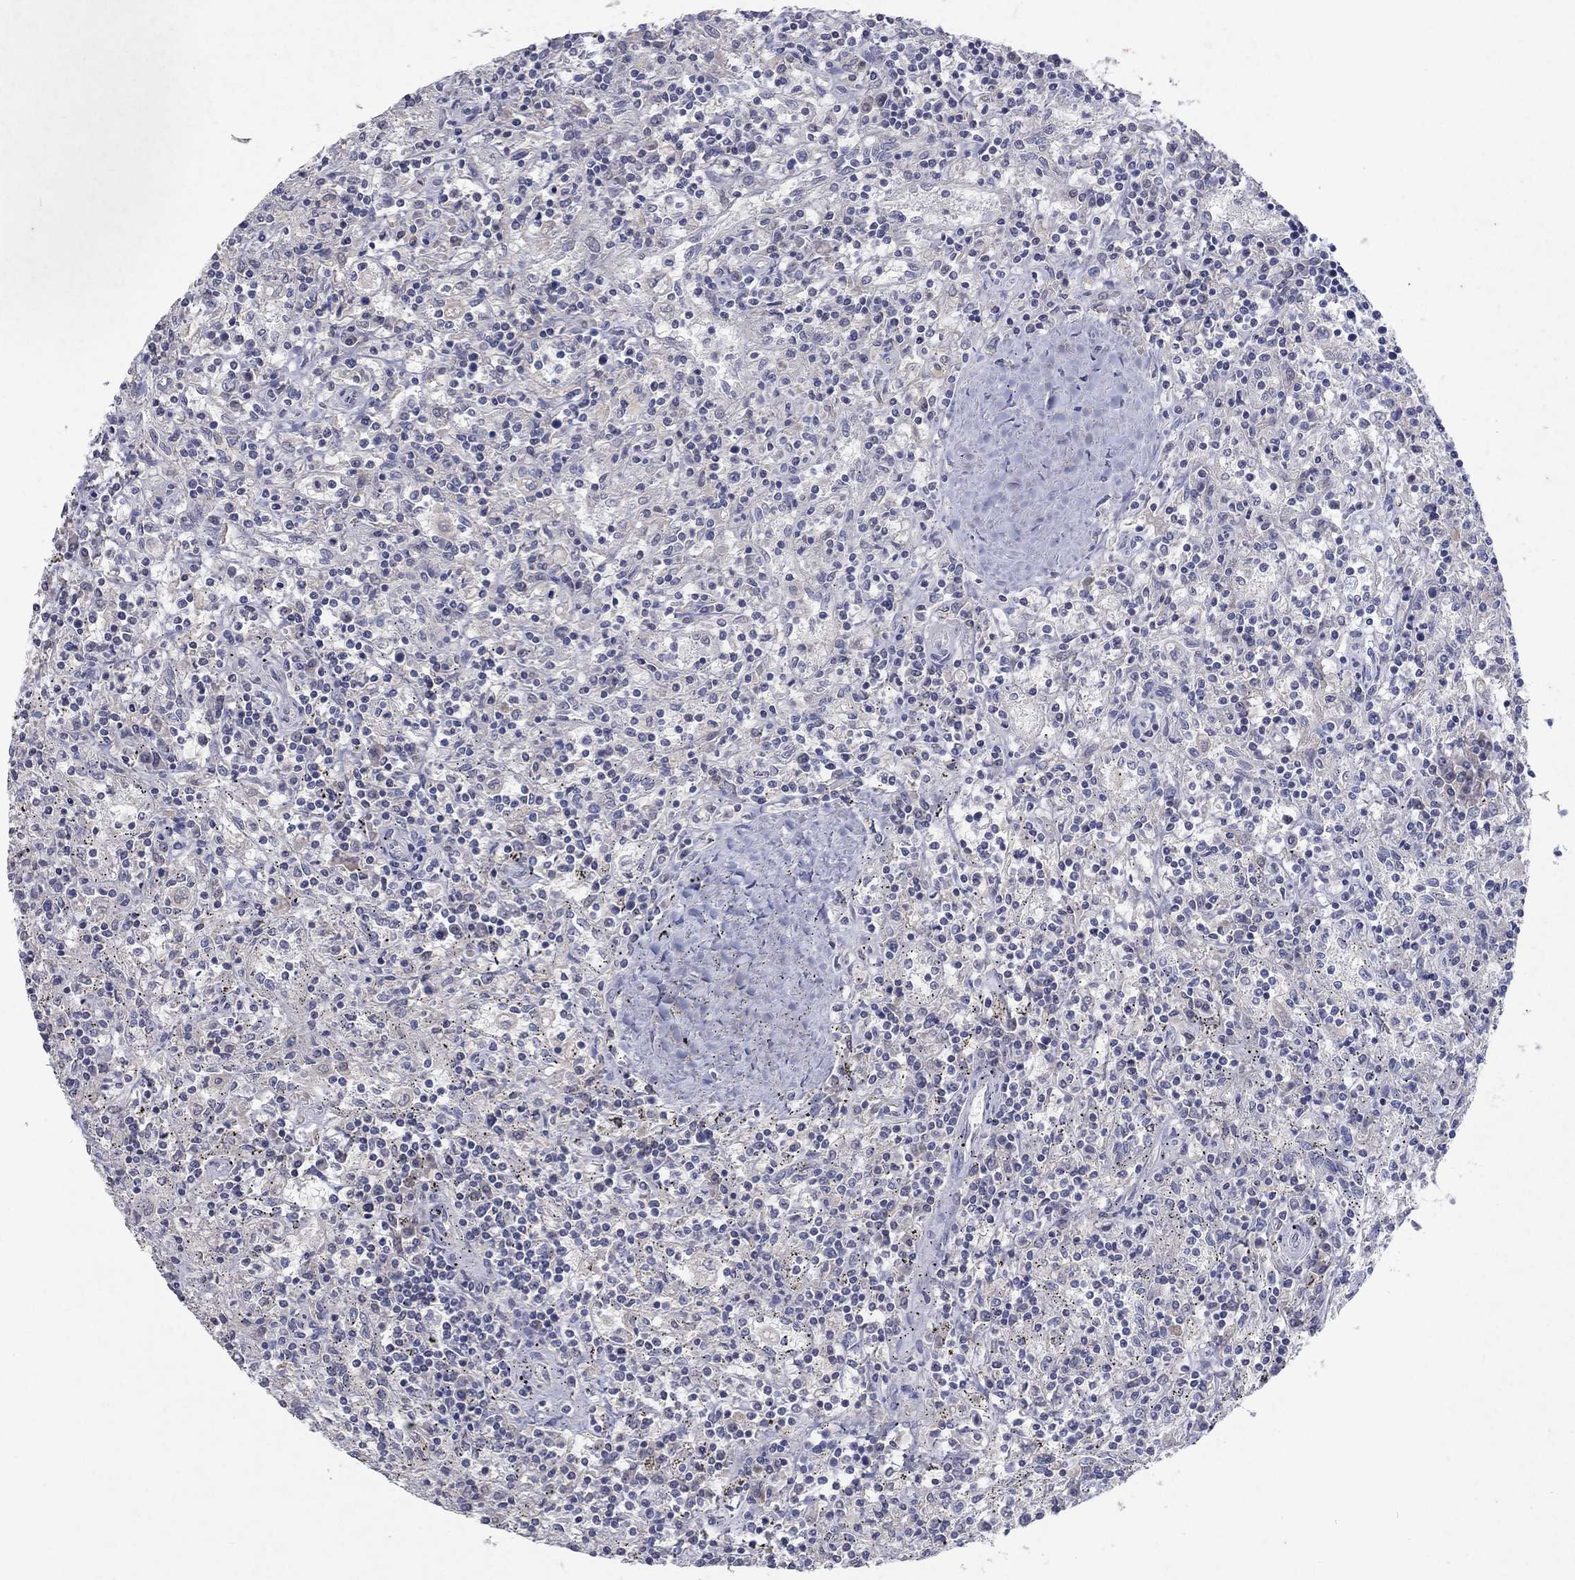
{"staining": {"intensity": "negative", "quantity": "none", "location": "none"}, "tissue": "lymphoma", "cell_type": "Tumor cells", "image_type": "cancer", "snomed": [{"axis": "morphology", "description": "Malignant lymphoma, non-Hodgkin's type, Low grade"}, {"axis": "topography", "description": "Spleen"}], "caption": "Tumor cells show no significant protein positivity in lymphoma. (DAB (3,3'-diaminobenzidine) immunohistochemistry (IHC) visualized using brightfield microscopy, high magnification).", "gene": "KRT40", "patient": {"sex": "male", "age": 62}}